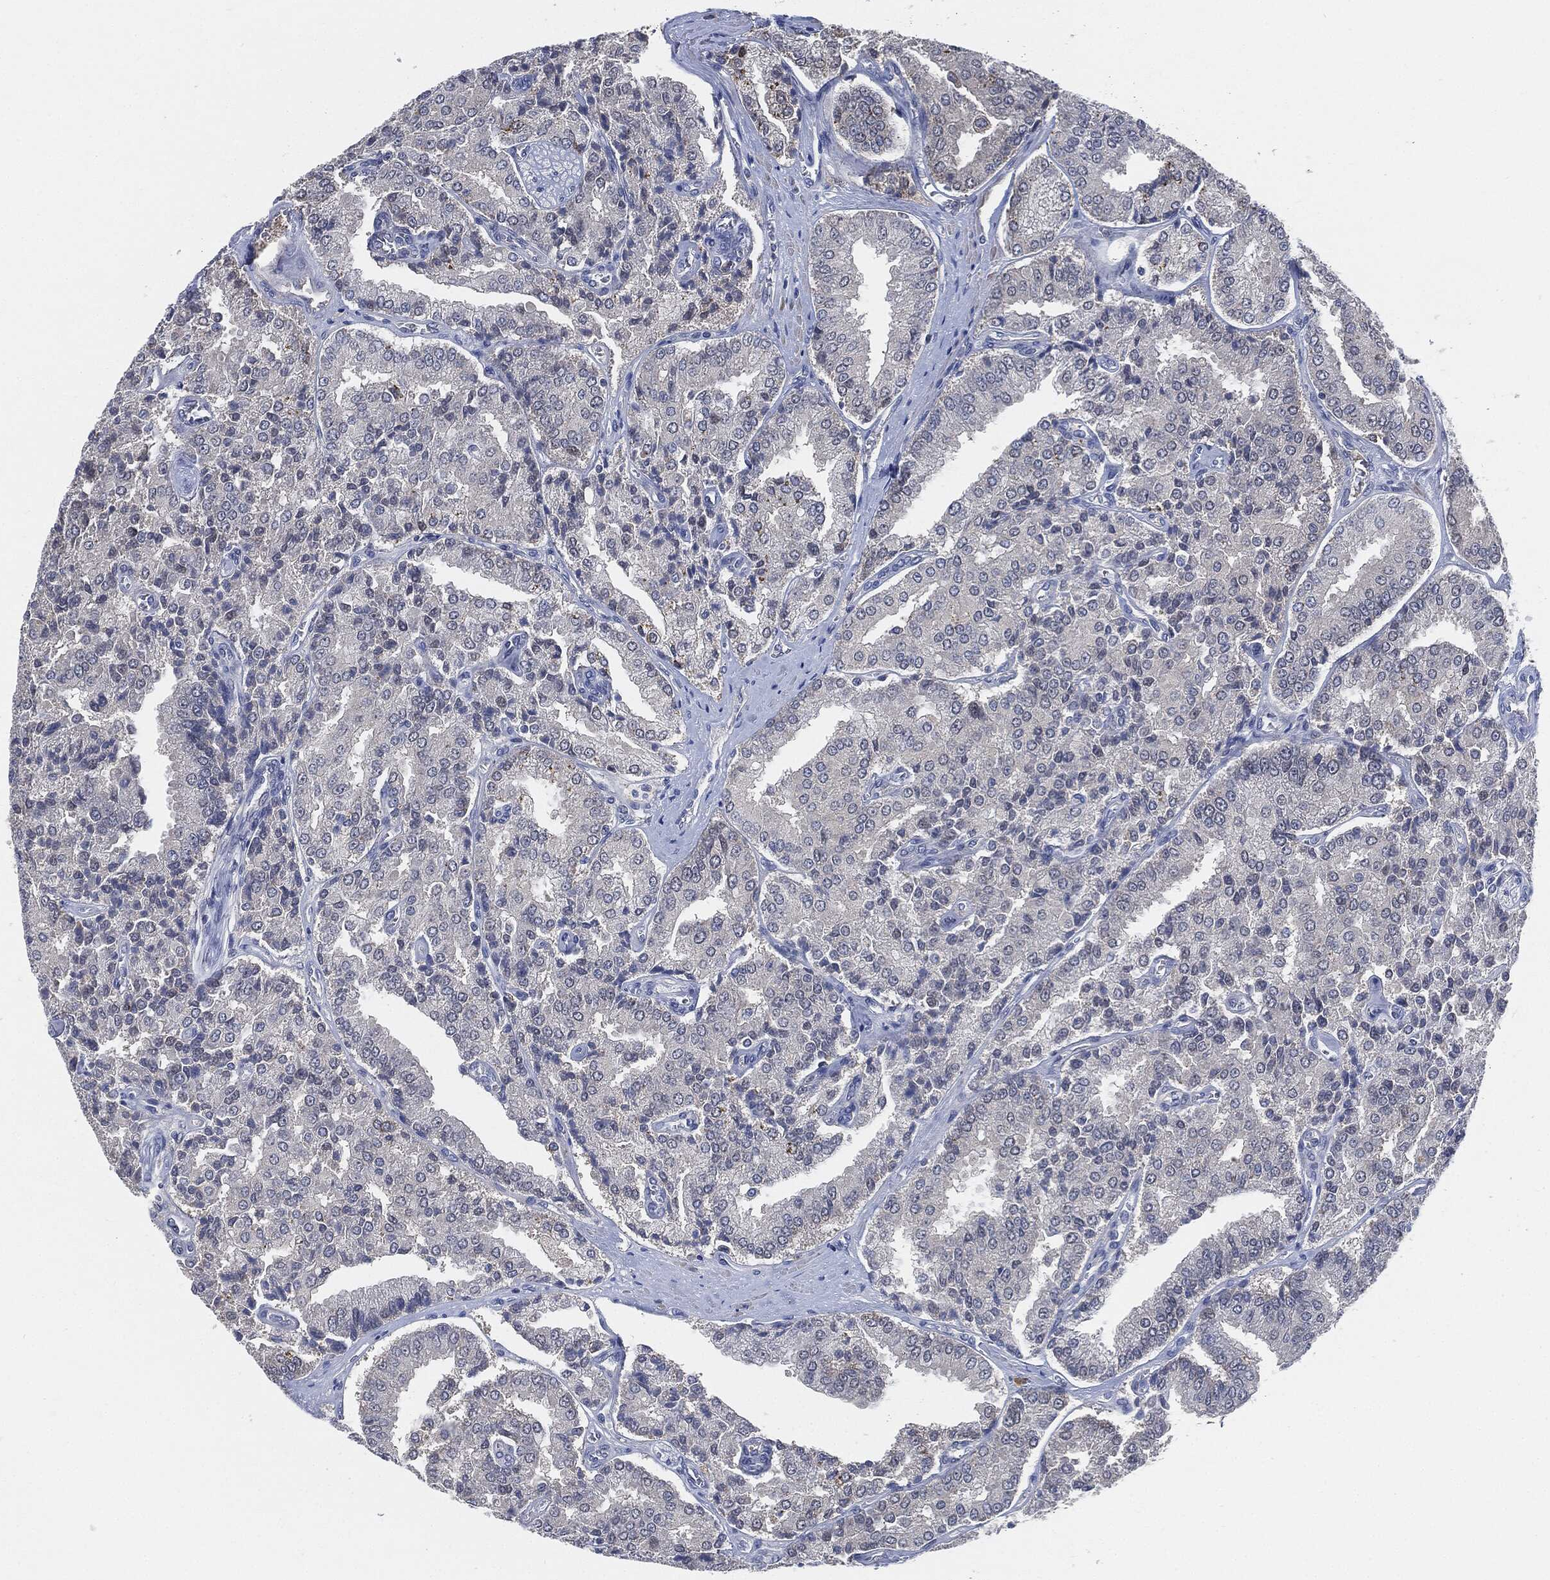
{"staining": {"intensity": "negative", "quantity": "none", "location": "none"}, "tissue": "prostate cancer", "cell_type": "Tumor cells", "image_type": "cancer", "snomed": [{"axis": "morphology", "description": "Adenocarcinoma, NOS"}, {"axis": "topography", "description": "Prostate and seminal vesicle, NOS"}, {"axis": "topography", "description": "Prostate"}], "caption": "An immunohistochemistry micrograph of adenocarcinoma (prostate) is shown. There is no staining in tumor cells of adenocarcinoma (prostate). Nuclei are stained in blue.", "gene": "VSIG4", "patient": {"sex": "male", "age": 67}}